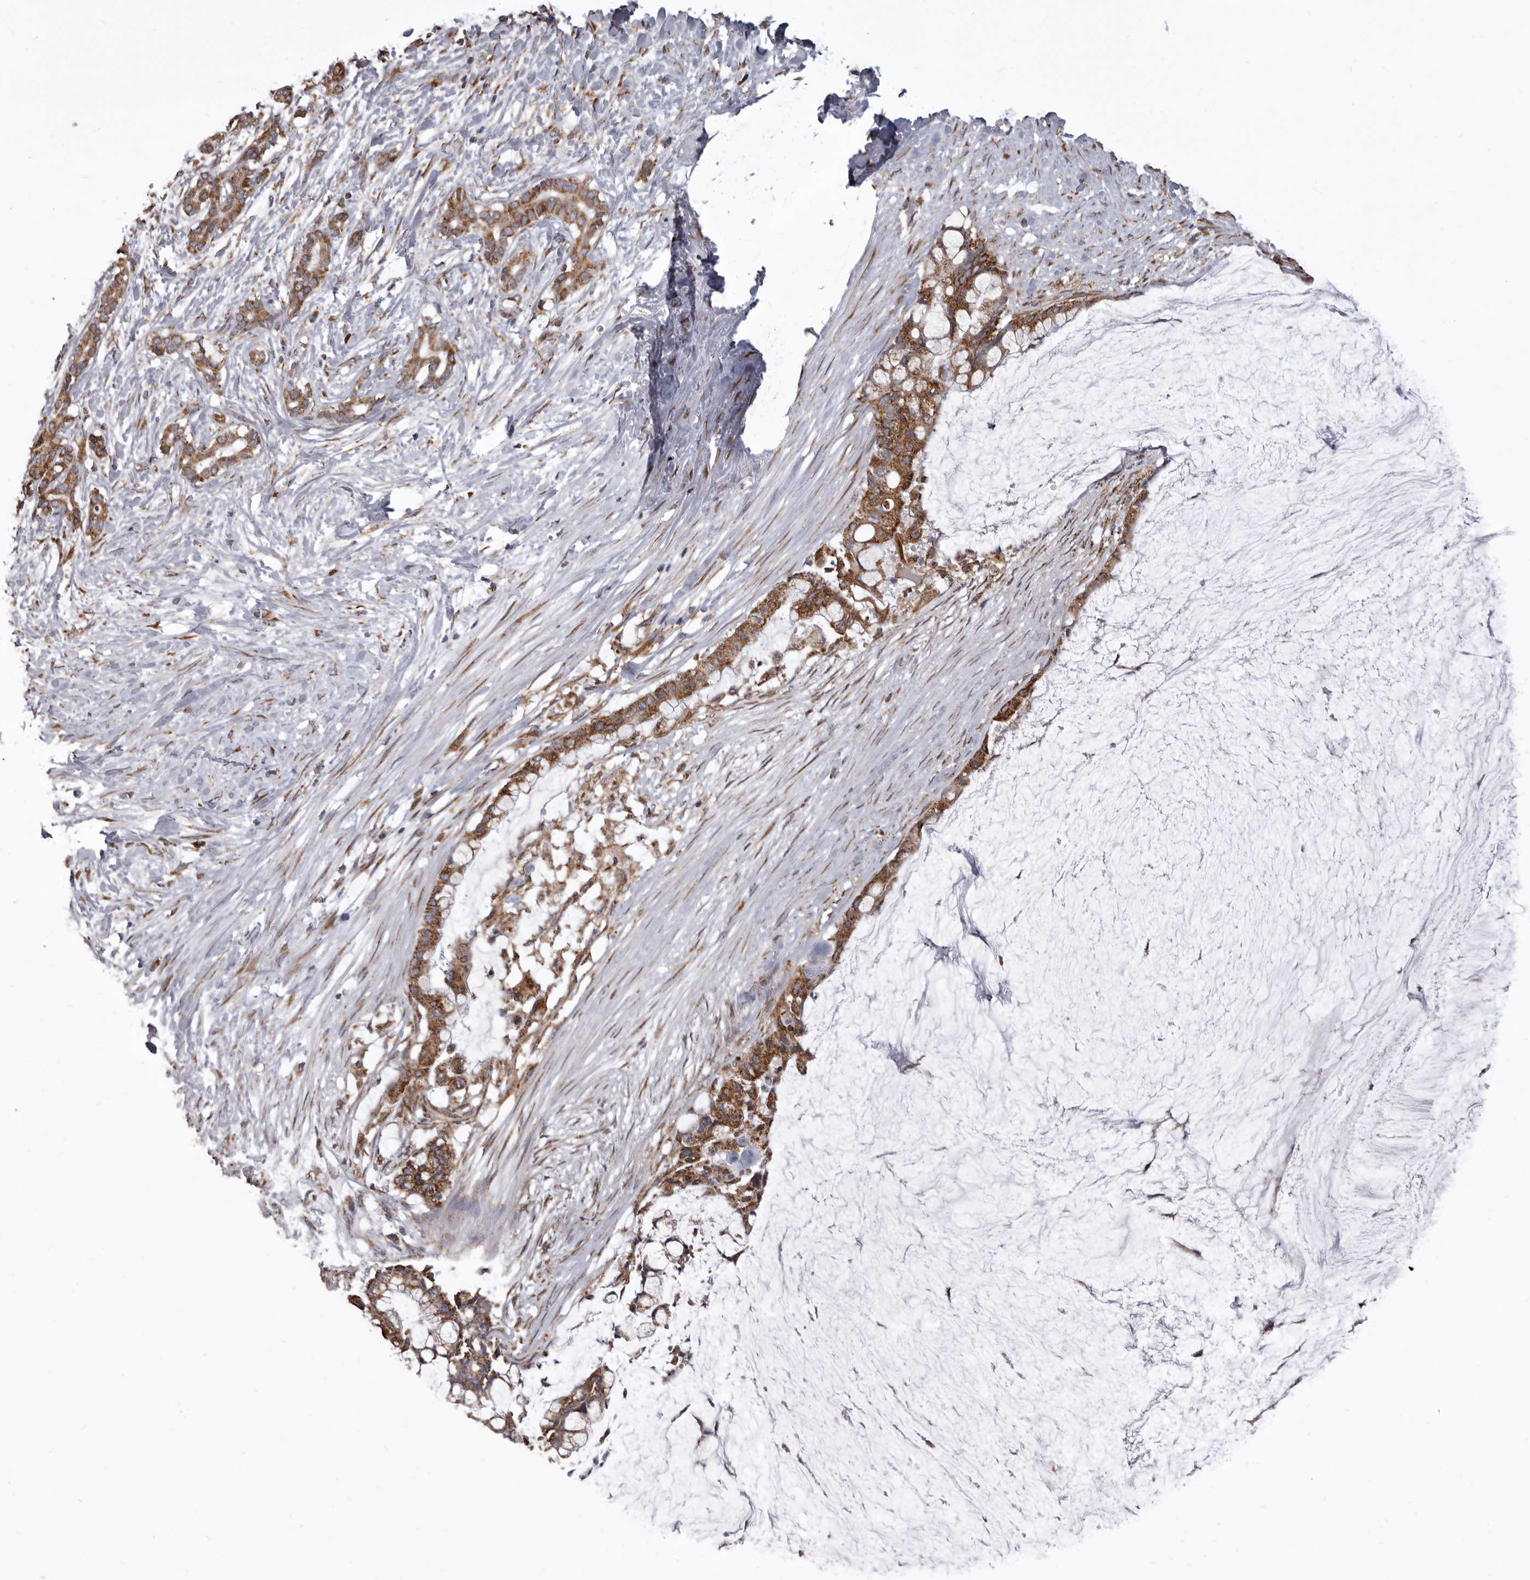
{"staining": {"intensity": "moderate", "quantity": ">75%", "location": "cytoplasmic/membranous"}, "tissue": "pancreatic cancer", "cell_type": "Tumor cells", "image_type": "cancer", "snomed": [{"axis": "morphology", "description": "Adenocarcinoma, NOS"}, {"axis": "topography", "description": "Pancreas"}], "caption": "This image exhibits adenocarcinoma (pancreatic) stained with IHC to label a protein in brown. The cytoplasmic/membranous of tumor cells show moderate positivity for the protein. Nuclei are counter-stained blue.", "gene": "CDK5RAP3", "patient": {"sex": "male", "age": 41}}